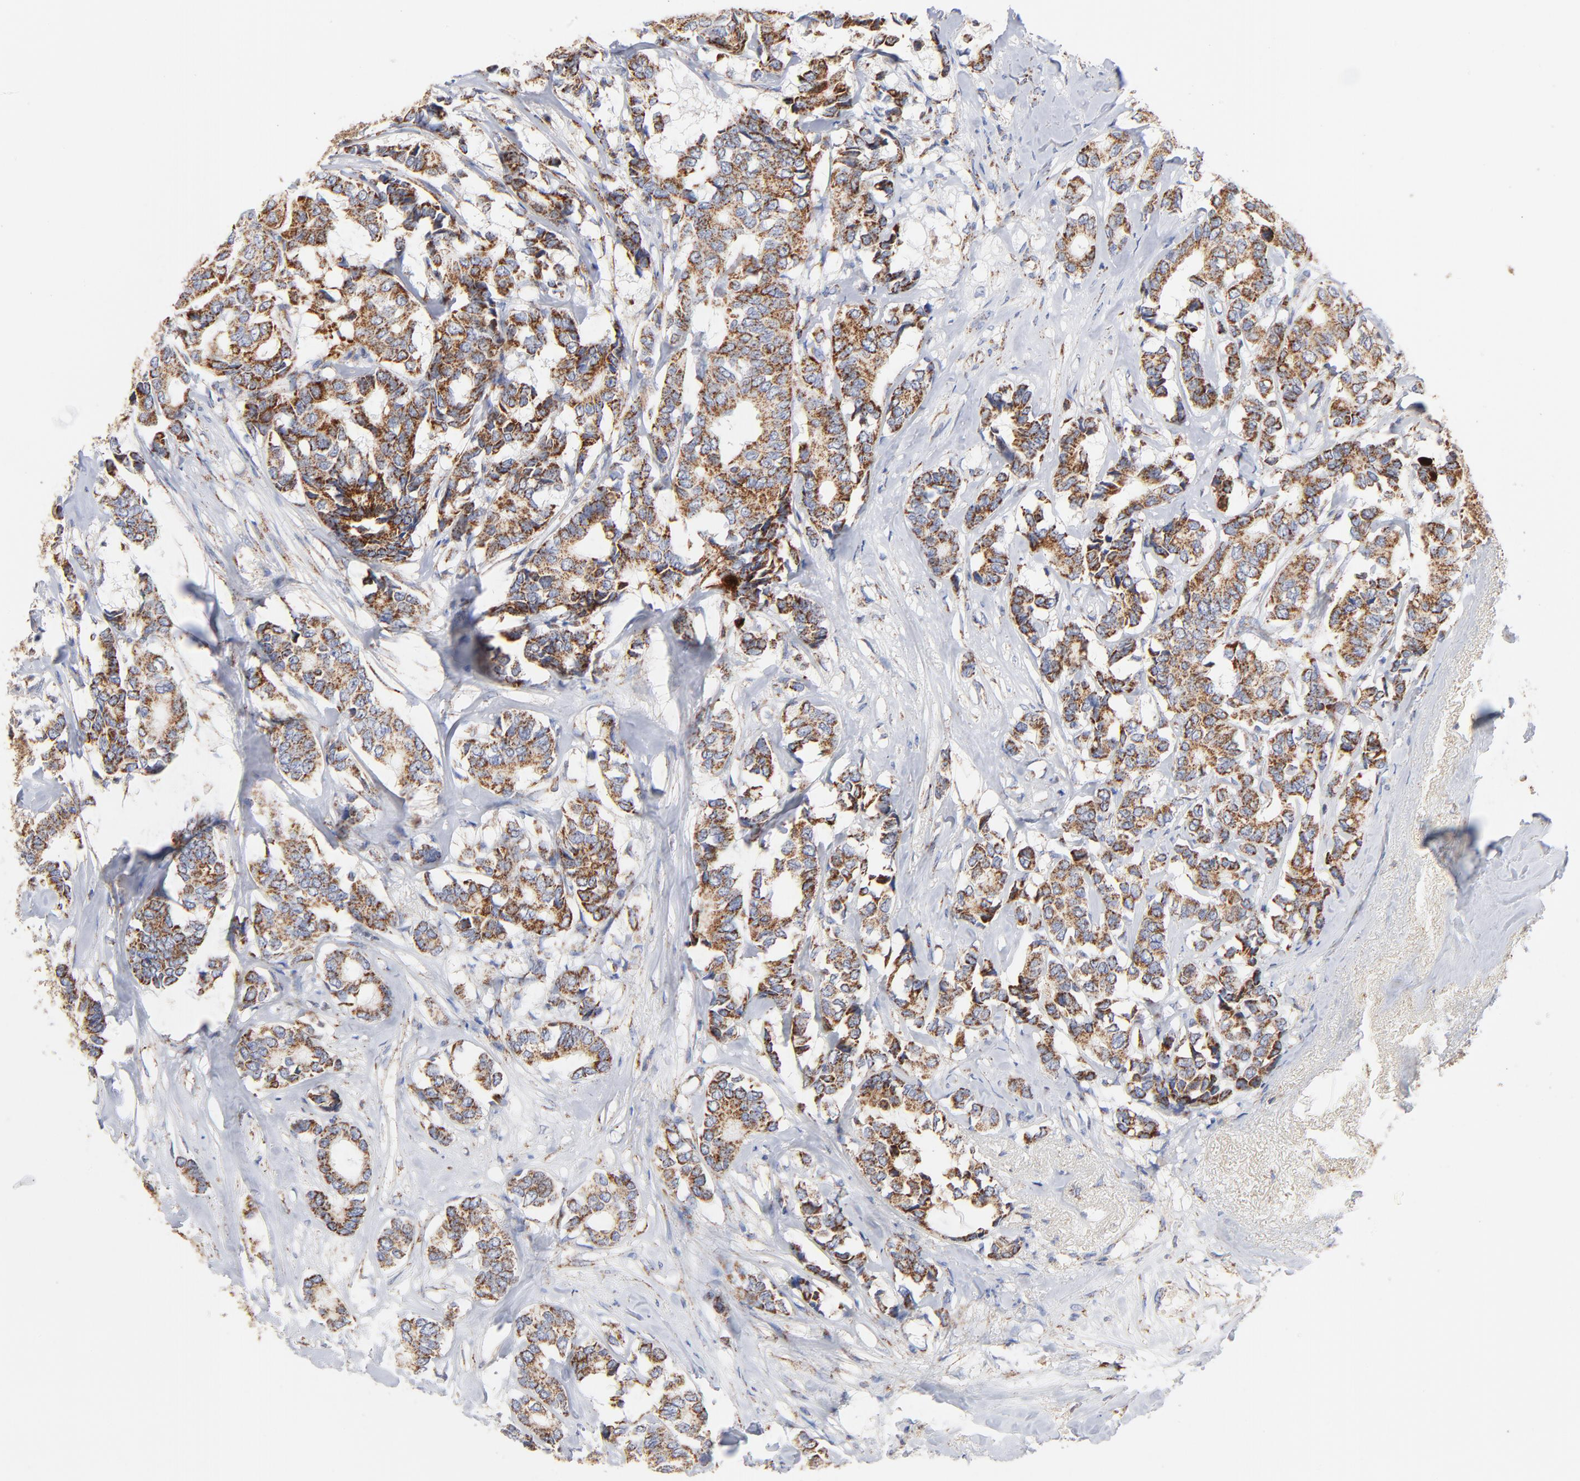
{"staining": {"intensity": "strong", "quantity": ">75%", "location": "cytoplasmic/membranous"}, "tissue": "breast cancer", "cell_type": "Tumor cells", "image_type": "cancer", "snomed": [{"axis": "morphology", "description": "Duct carcinoma"}, {"axis": "topography", "description": "Breast"}], "caption": "Intraductal carcinoma (breast) was stained to show a protein in brown. There is high levels of strong cytoplasmic/membranous positivity in approximately >75% of tumor cells.", "gene": "DIABLO", "patient": {"sex": "female", "age": 87}}